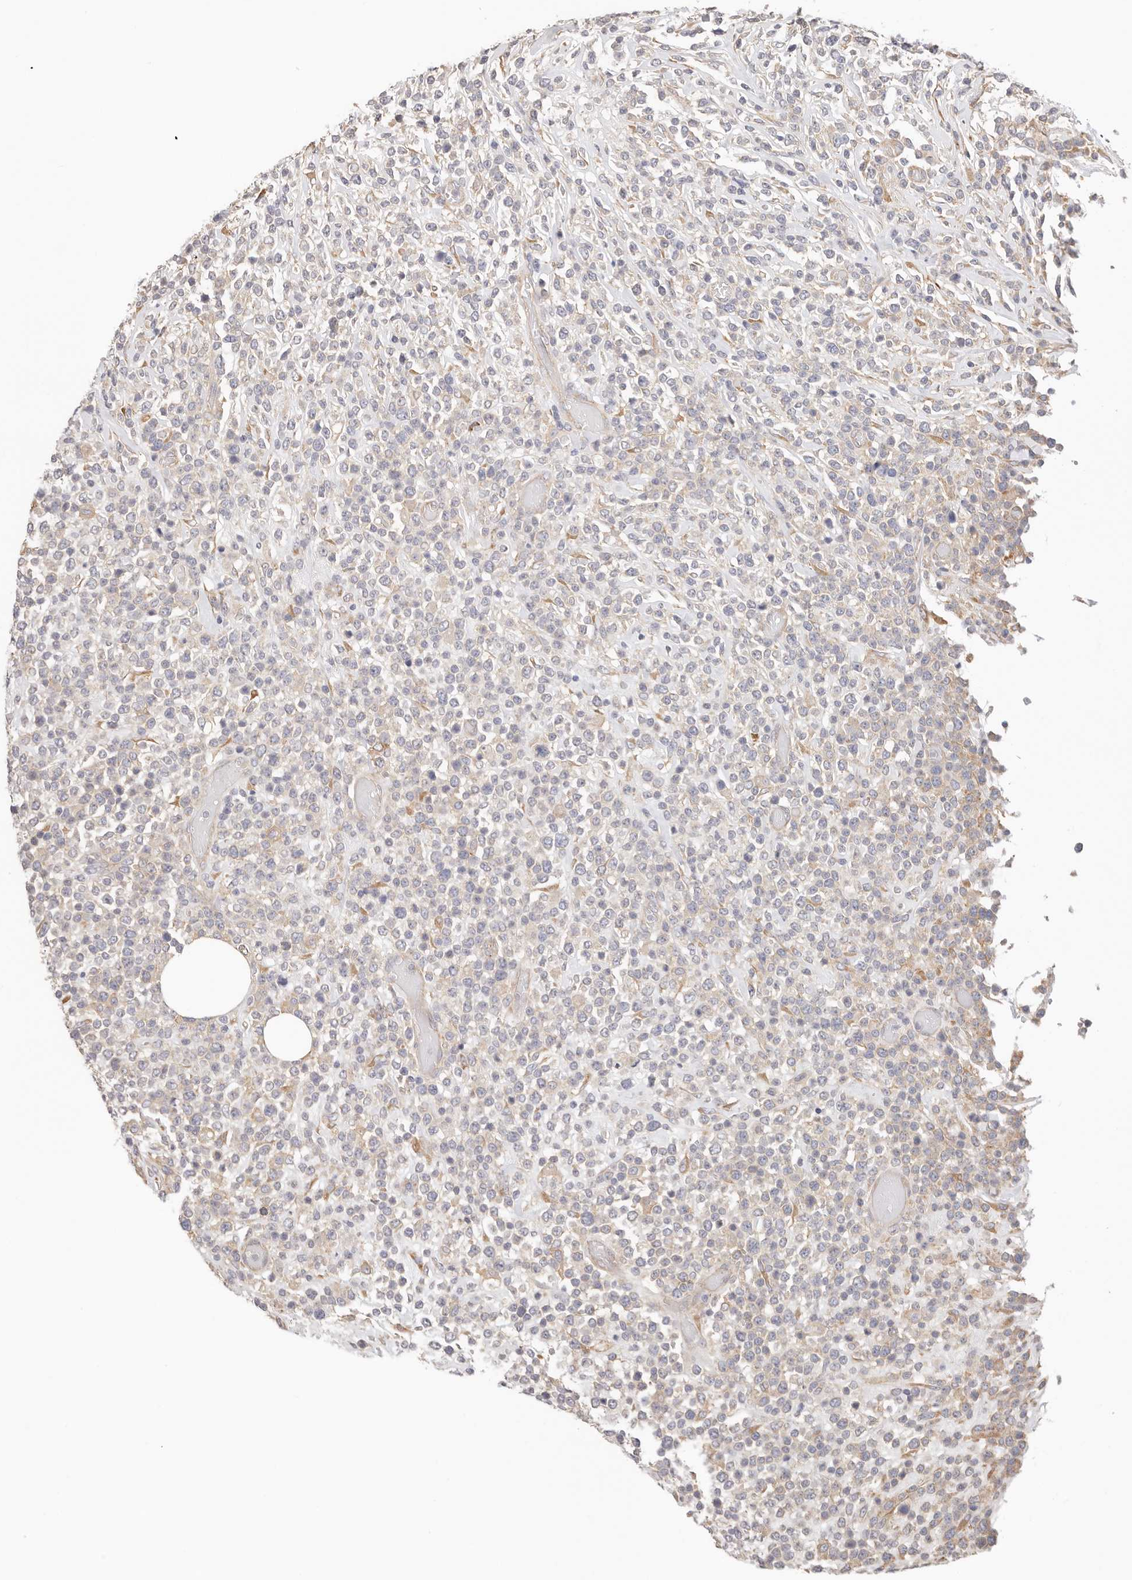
{"staining": {"intensity": "weak", "quantity": "25%-75%", "location": "cytoplasmic/membranous"}, "tissue": "lymphoma", "cell_type": "Tumor cells", "image_type": "cancer", "snomed": [{"axis": "morphology", "description": "Malignant lymphoma, non-Hodgkin's type, High grade"}, {"axis": "topography", "description": "Colon"}], "caption": "Immunohistochemistry (IHC) photomicrograph of neoplastic tissue: human lymphoma stained using immunohistochemistry (IHC) reveals low levels of weak protein expression localized specifically in the cytoplasmic/membranous of tumor cells, appearing as a cytoplasmic/membranous brown color.", "gene": "AFDN", "patient": {"sex": "female", "age": 53}}